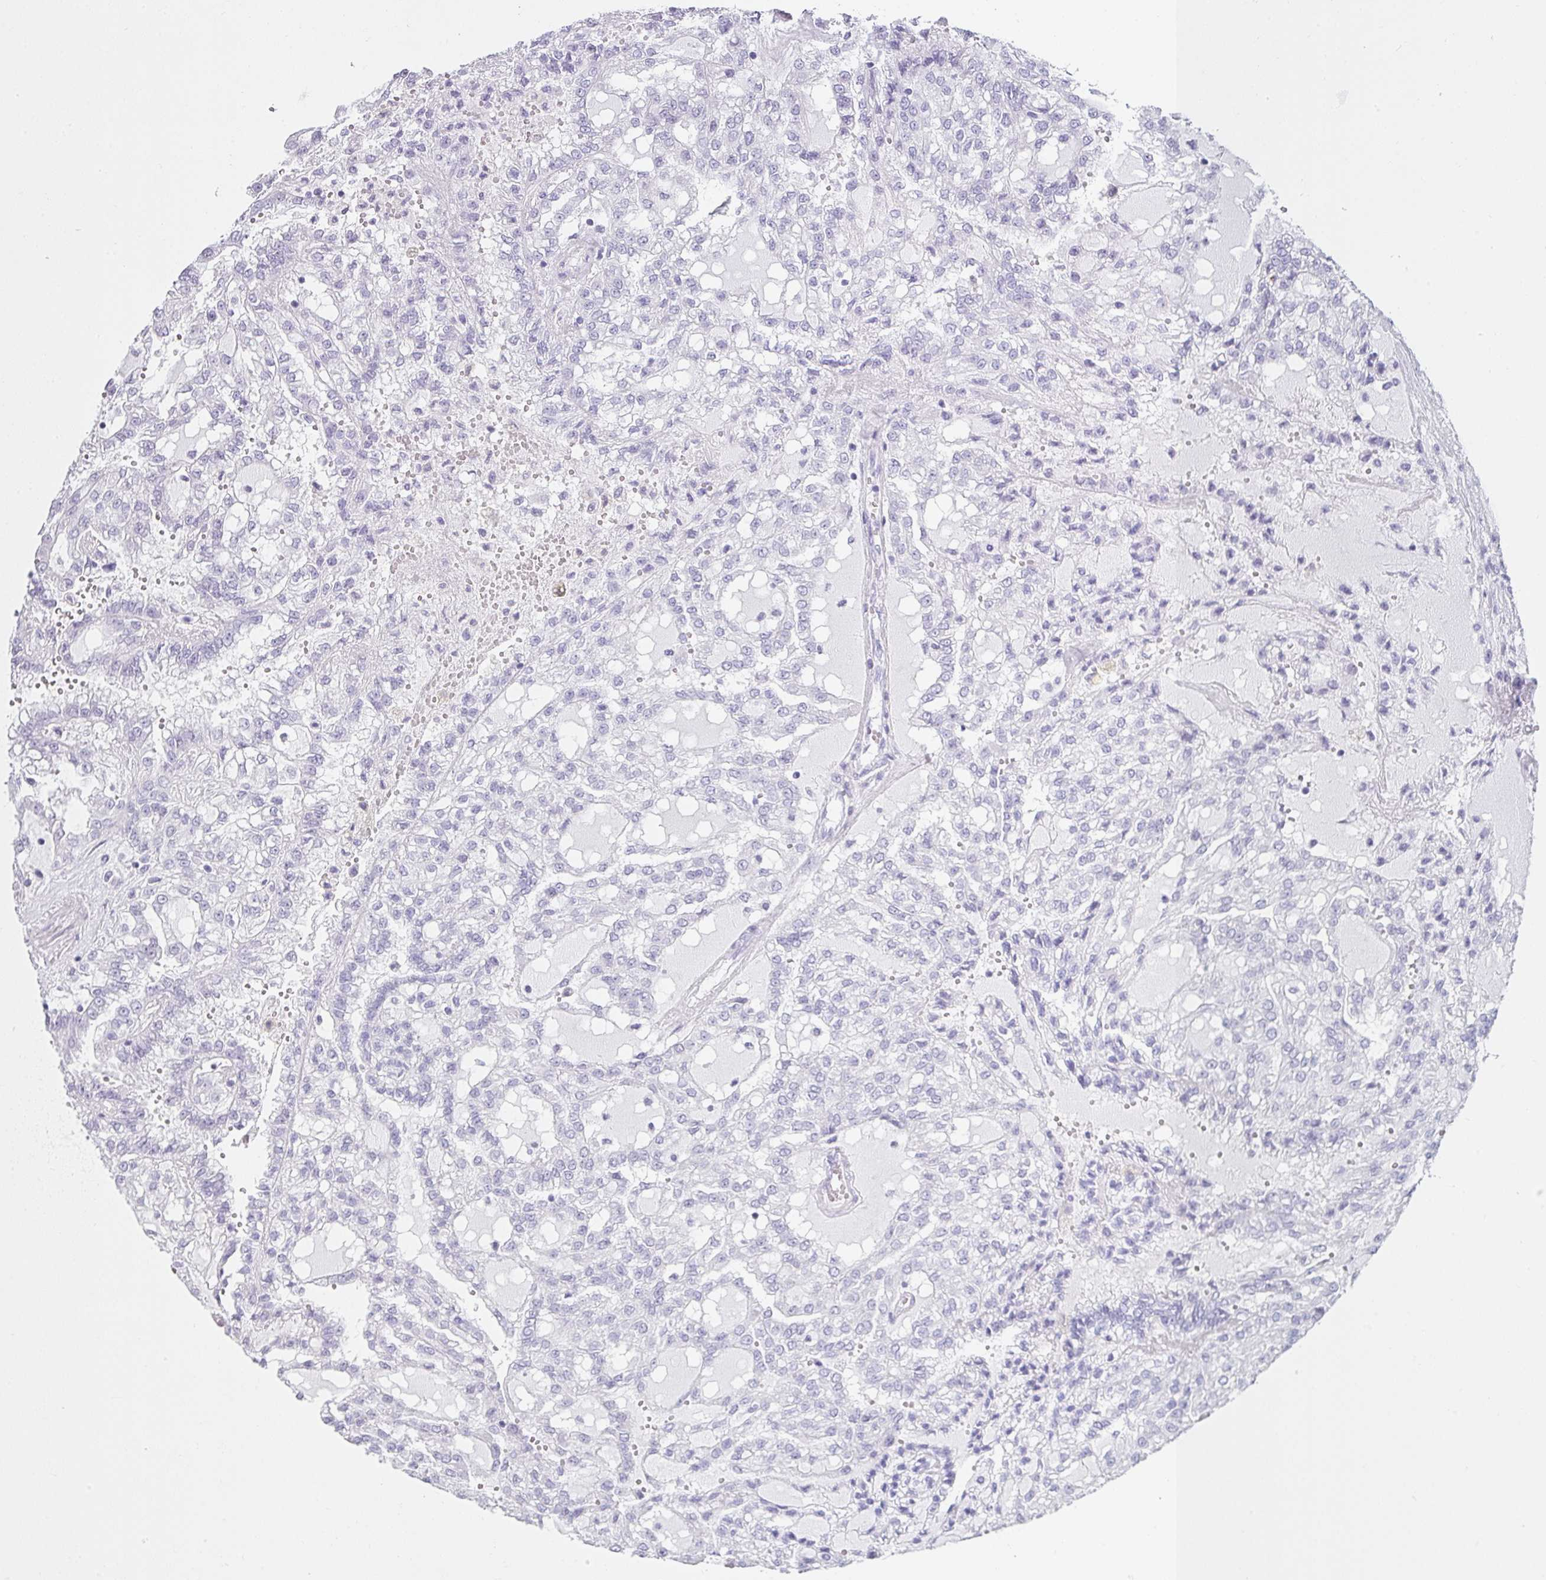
{"staining": {"intensity": "negative", "quantity": "none", "location": "none"}, "tissue": "renal cancer", "cell_type": "Tumor cells", "image_type": "cancer", "snomed": [{"axis": "morphology", "description": "Adenocarcinoma, NOS"}, {"axis": "topography", "description": "Kidney"}], "caption": "A micrograph of human adenocarcinoma (renal) is negative for staining in tumor cells.", "gene": "VCY1B", "patient": {"sex": "male", "age": 63}}